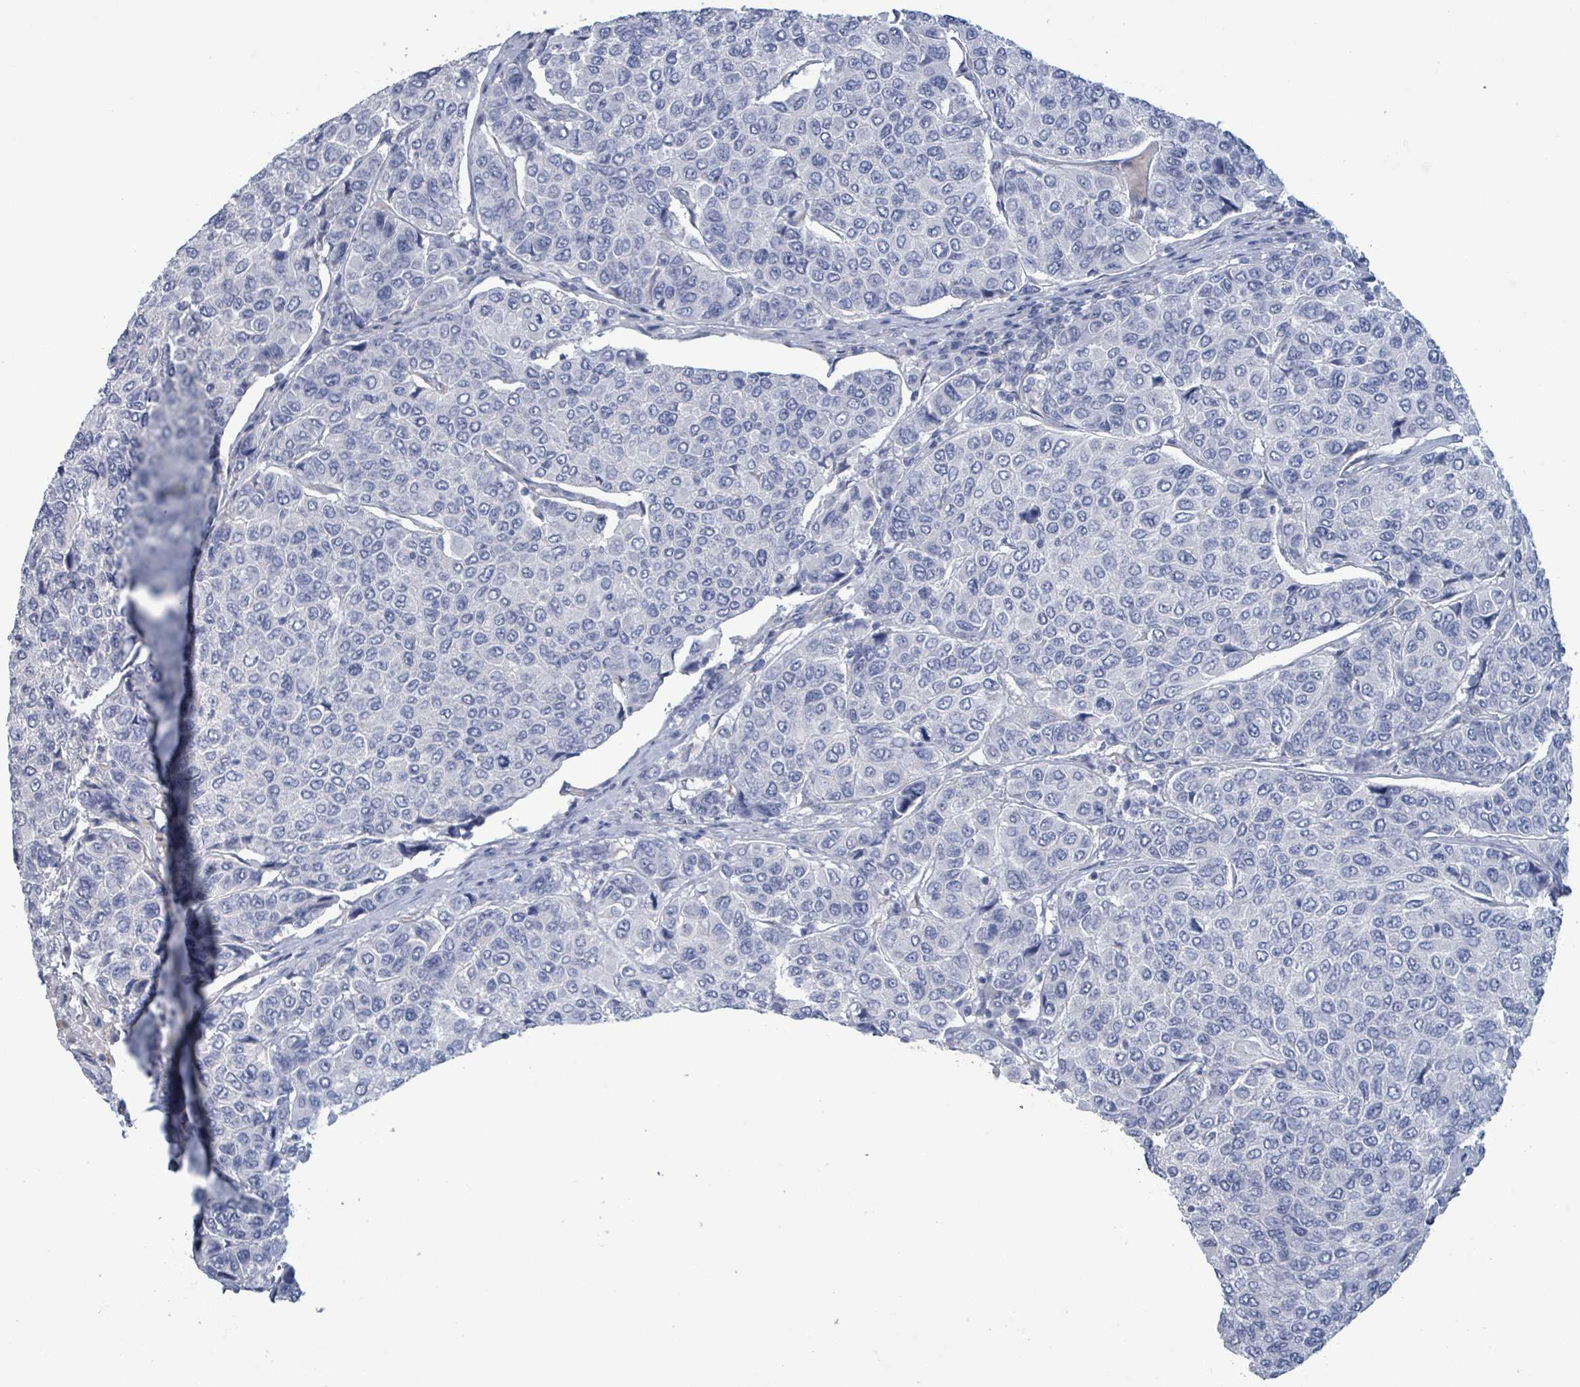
{"staining": {"intensity": "negative", "quantity": "none", "location": "none"}, "tissue": "breast cancer", "cell_type": "Tumor cells", "image_type": "cancer", "snomed": [{"axis": "morphology", "description": "Duct carcinoma"}, {"axis": "topography", "description": "Breast"}], "caption": "Immunohistochemistry photomicrograph of invasive ductal carcinoma (breast) stained for a protein (brown), which shows no staining in tumor cells.", "gene": "PKLR", "patient": {"sex": "female", "age": 55}}